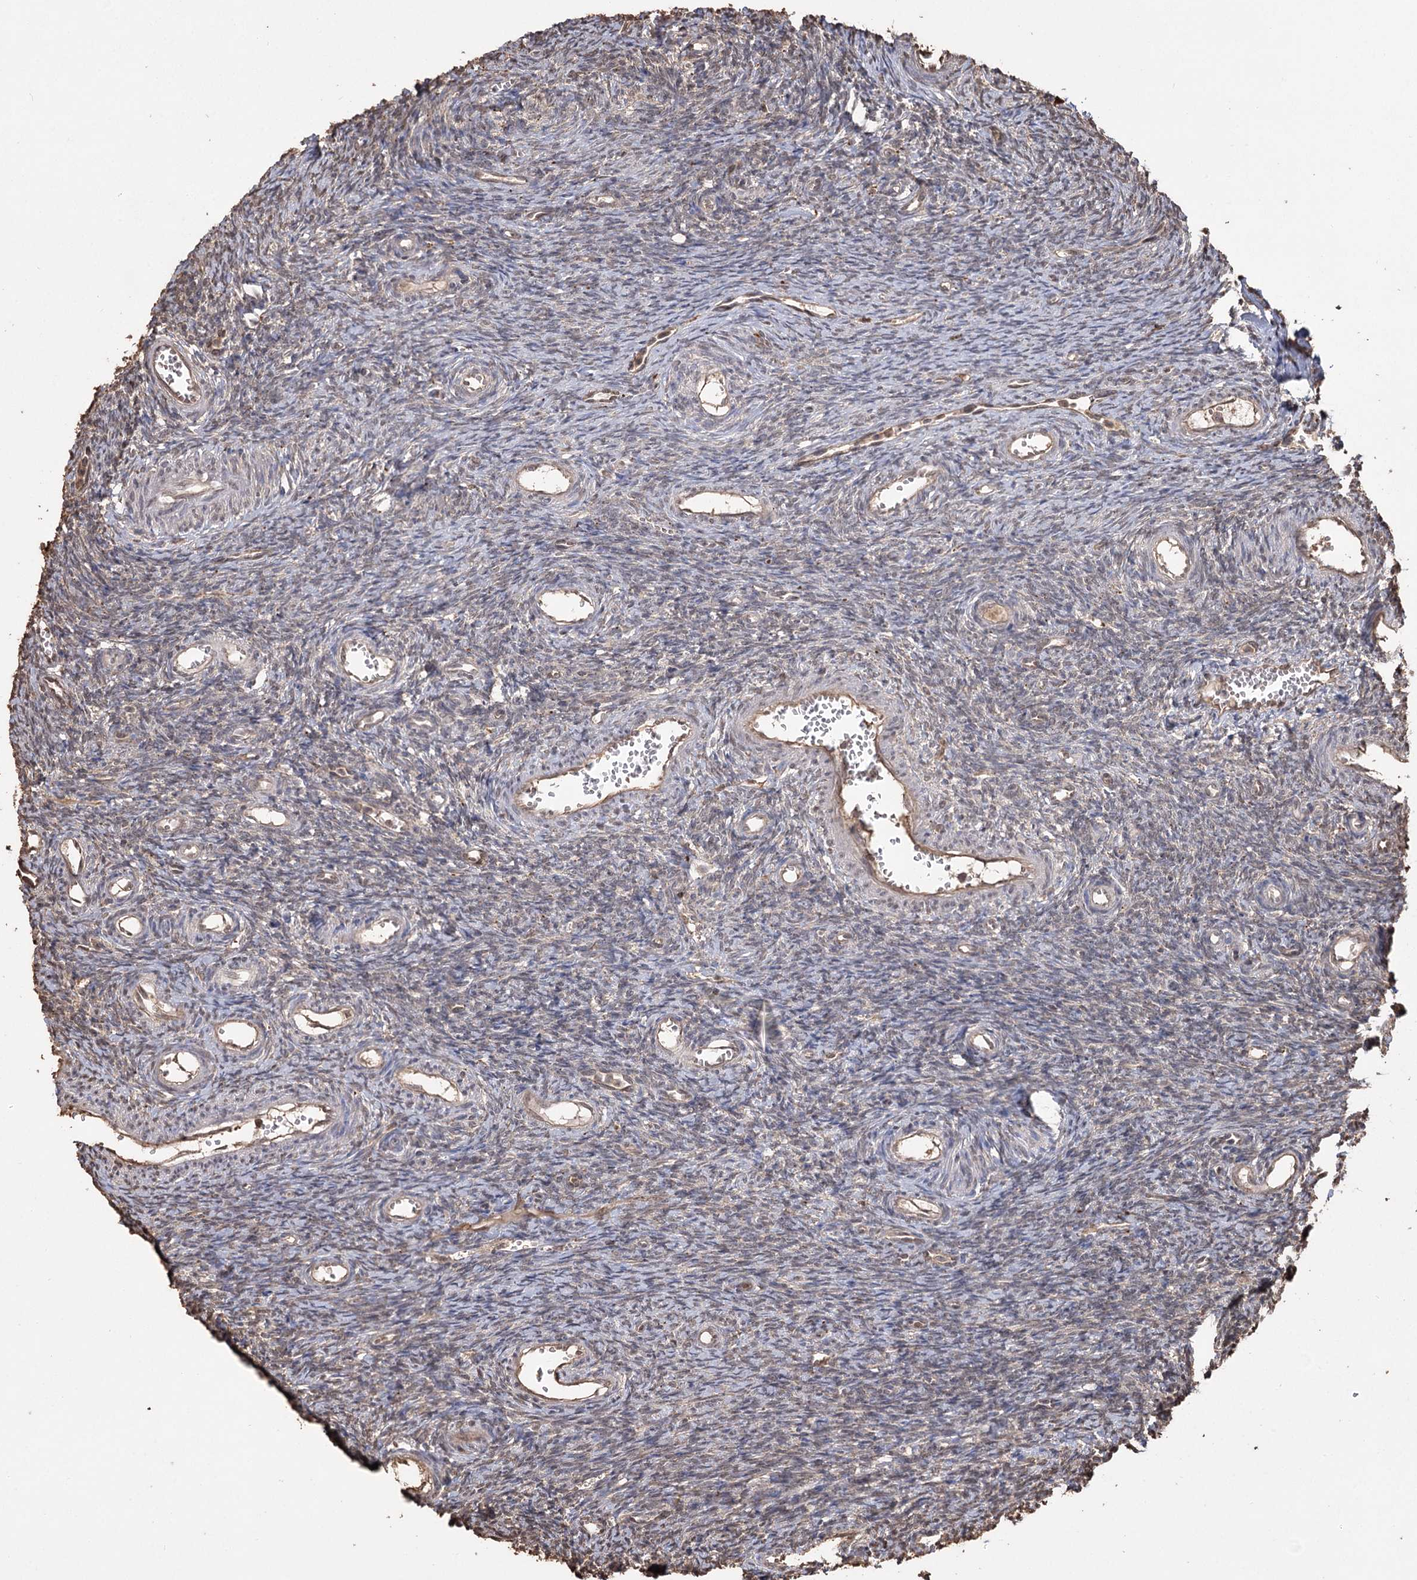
{"staining": {"intensity": "weak", "quantity": "<25%", "location": "cytoplasmic/membranous"}, "tissue": "ovary", "cell_type": "Ovarian stroma cells", "image_type": "normal", "snomed": [{"axis": "morphology", "description": "Normal tissue, NOS"}, {"axis": "topography", "description": "Ovary"}], "caption": "DAB (3,3'-diaminobenzidine) immunohistochemical staining of unremarkable ovary exhibits no significant positivity in ovarian stroma cells. (IHC, brightfield microscopy, high magnification).", "gene": "PLCH1", "patient": {"sex": "female", "age": 39}}